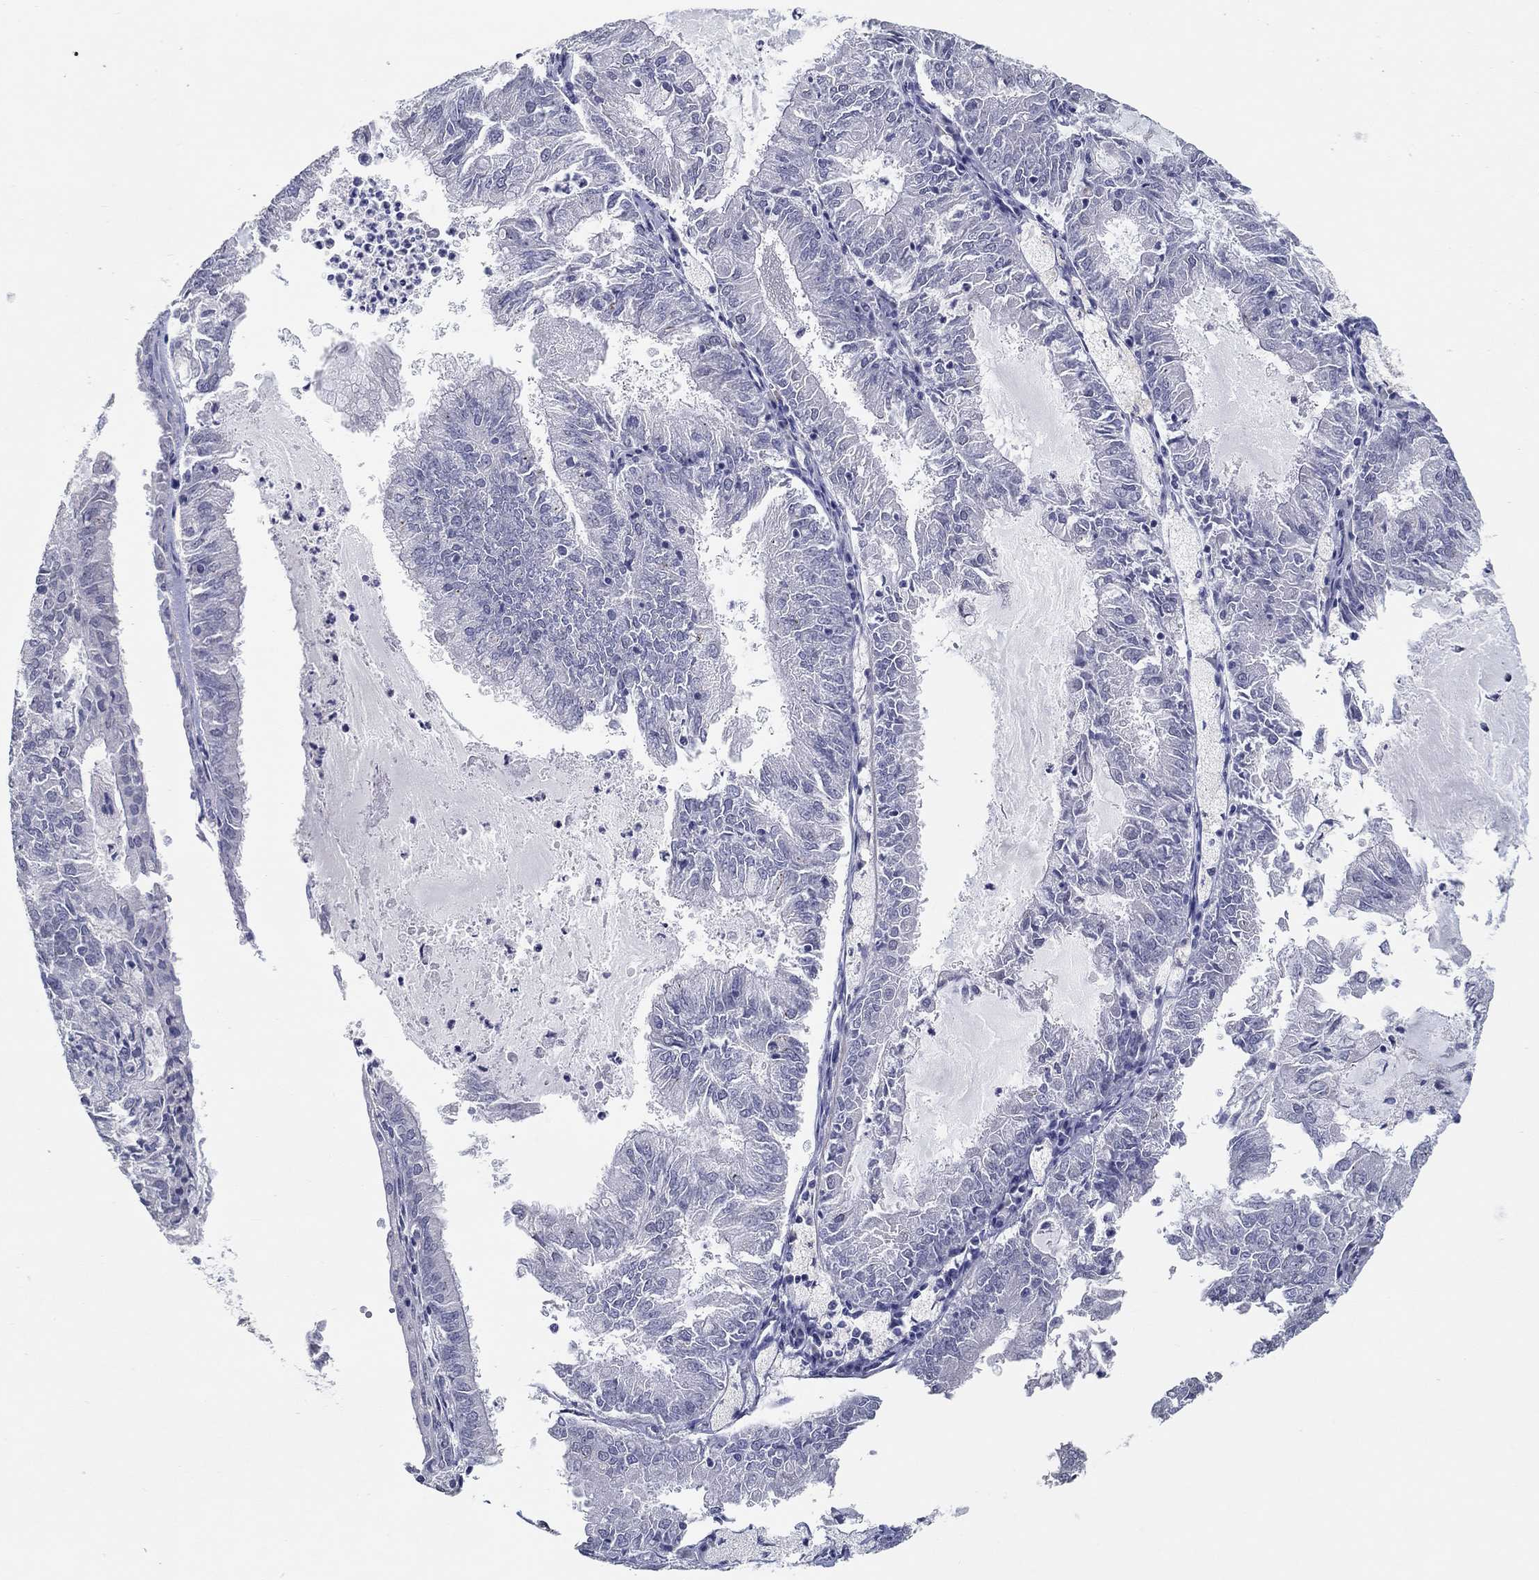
{"staining": {"intensity": "negative", "quantity": "none", "location": "none"}, "tissue": "endometrial cancer", "cell_type": "Tumor cells", "image_type": "cancer", "snomed": [{"axis": "morphology", "description": "Adenocarcinoma, NOS"}, {"axis": "topography", "description": "Endometrium"}], "caption": "Immunohistochemistry of human endometrial adenocarcinoma demonstrates no positivity in tumor cells.", "gene": "NUP155", "patient": {"sex": "female", "age": 57}}